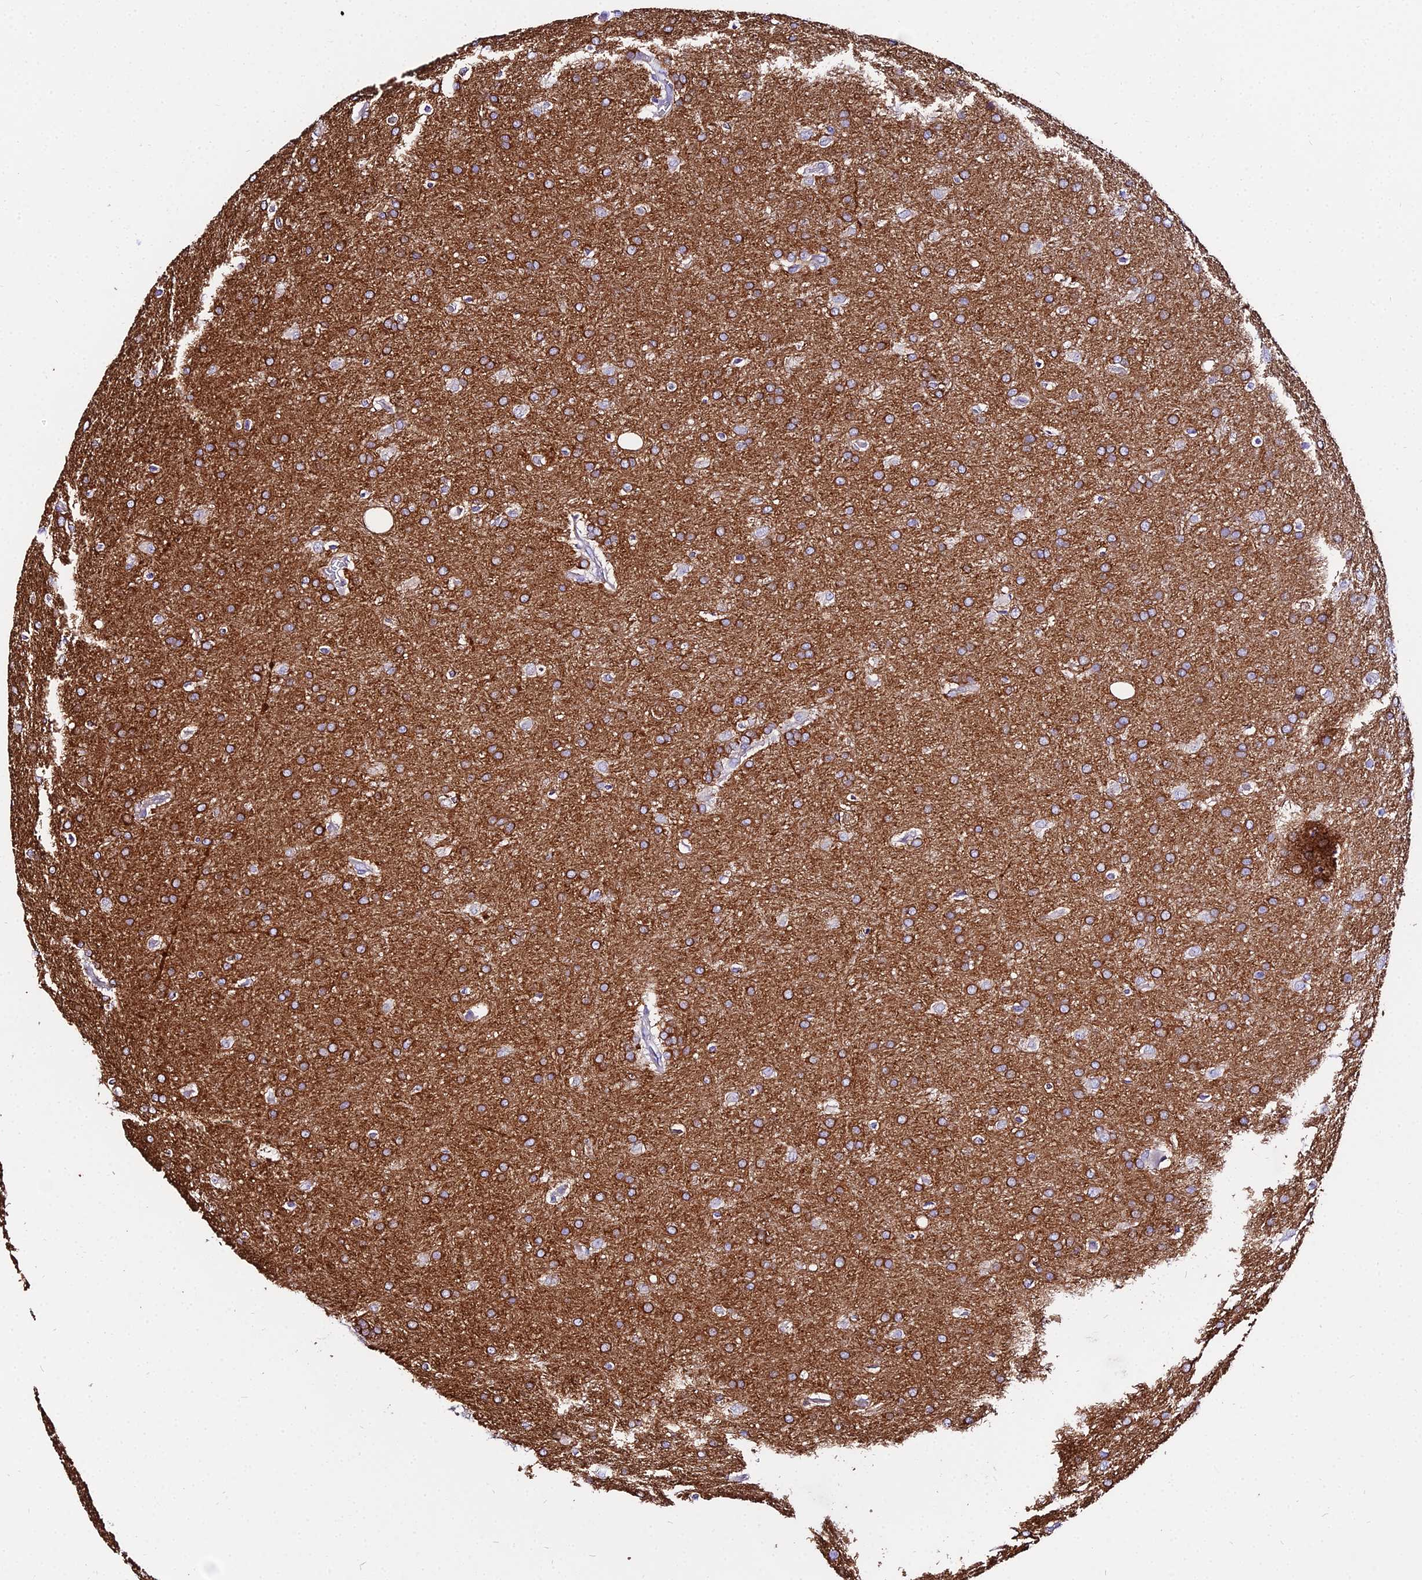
{"staining": {"intensity": "strong", "quantity": ">75%", "location": "cytoplasmic/membranous"}, "tissue": "glioma", "cell_type": "Tumor cells", "image_type": "cancer", "snomed": [{"axis": "morphology", "description": "Glioma, malignant, Low grade"}, {"axis": "topography", "description": "Brain"}], "caption": "An immunohistochemistry histopathology image of neoplastic tissue is shown. Protein staining in brown highlights strong cytoplasmic/membranous positivity in glioma within tumor cells.", "gene": "TUBA3D", "patient": {"sex": "female", "age": 32}}